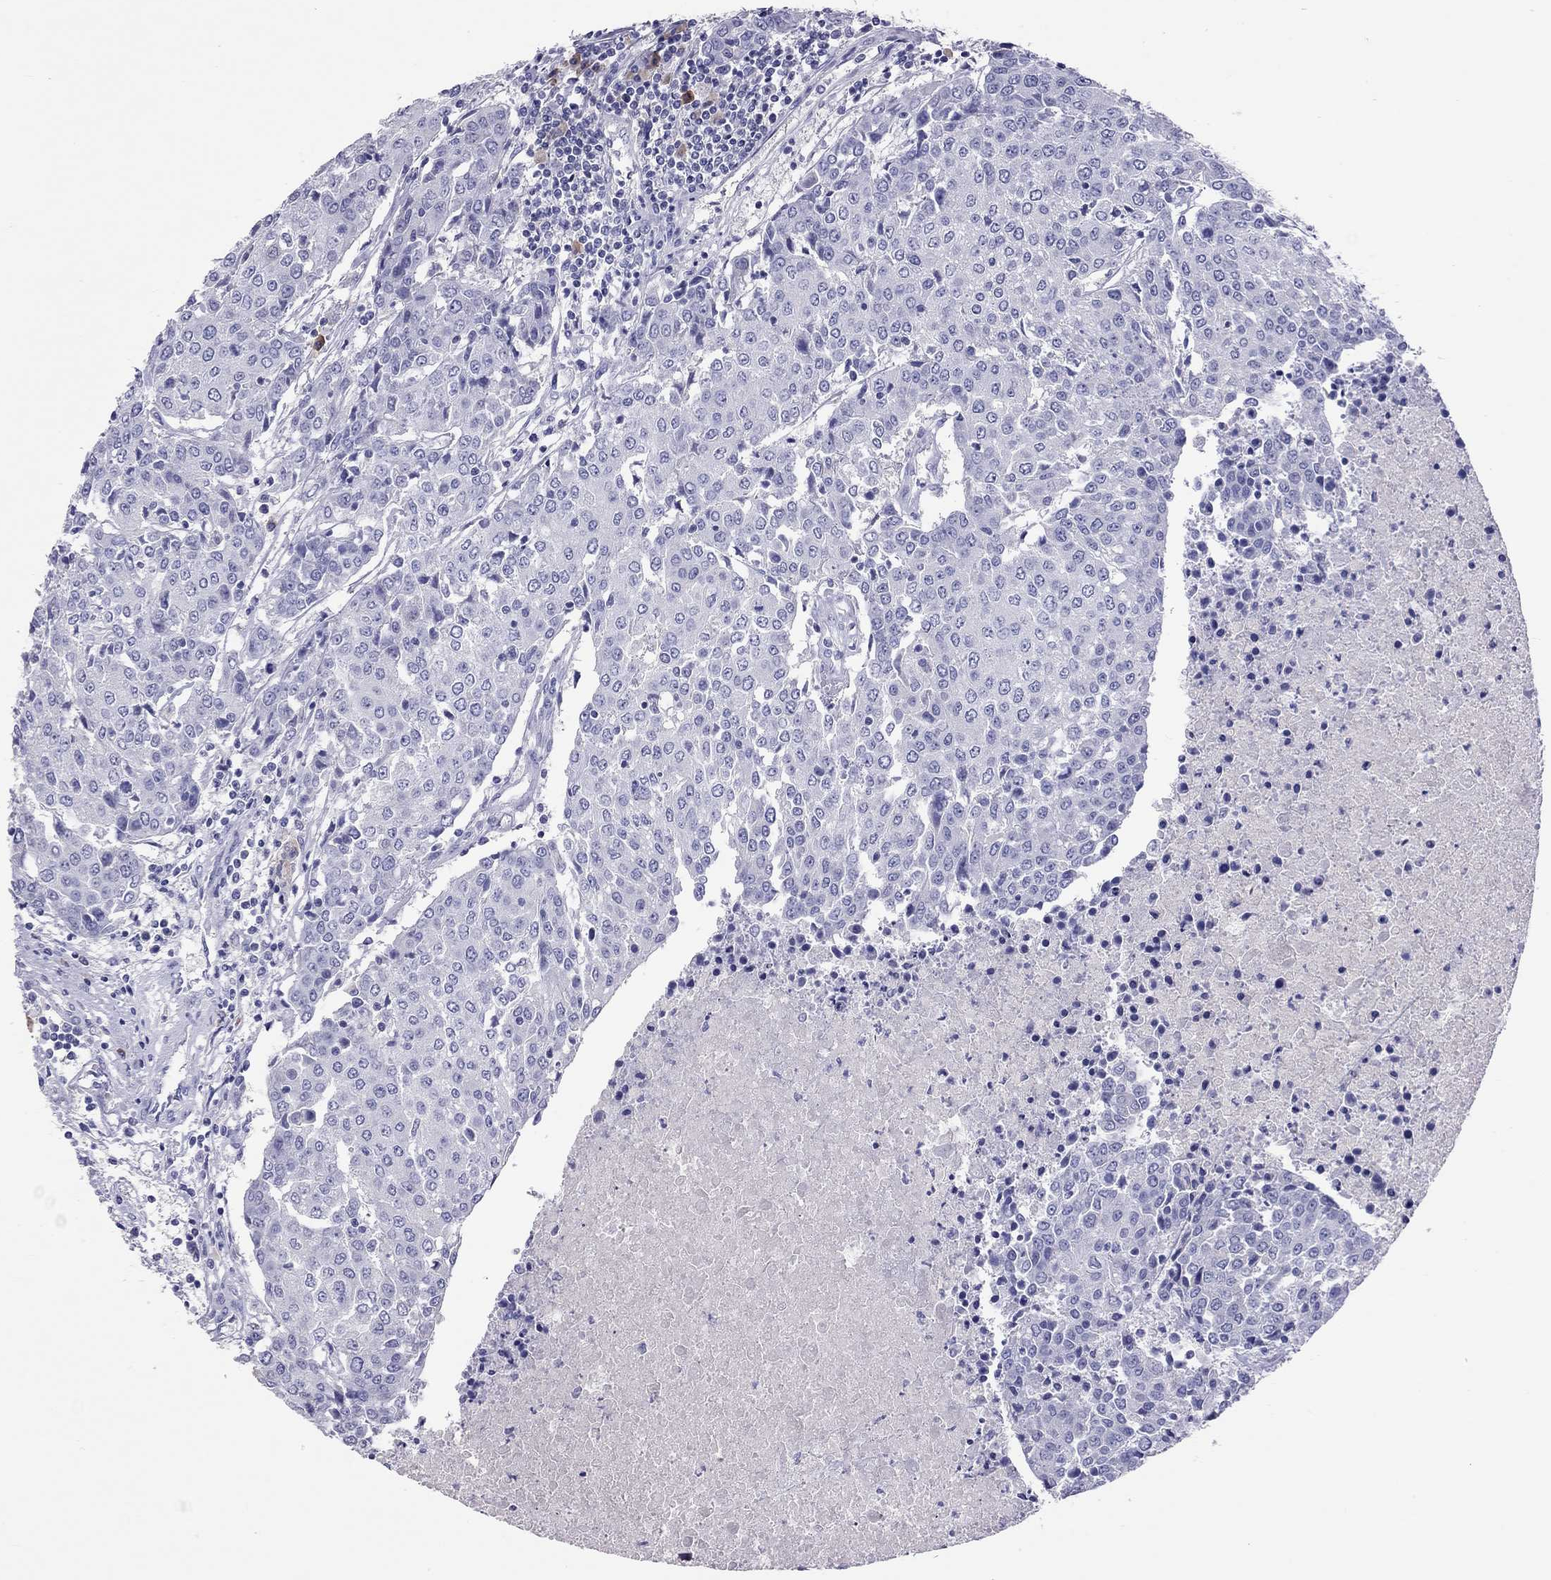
{"staining": {"intensity": "negative", "quantity": "none", "location": "none"}, "tissue": "urothelial cancer", "cell_type": "Tumor cells", "image_type": "cancer", "snomed": [{"axis": "morphology", "description": "Urothelial carcinoma, High grade"}, {"axis": "topography", "description": "Urinary bladder"}], "caption": "A photomicrograph of high-grade urothelial carcinoma stained for a protein reveals no brown staining in tumor cells.", "gene": "CALHM1", "patient": {"sex": "female", "age": 85}}